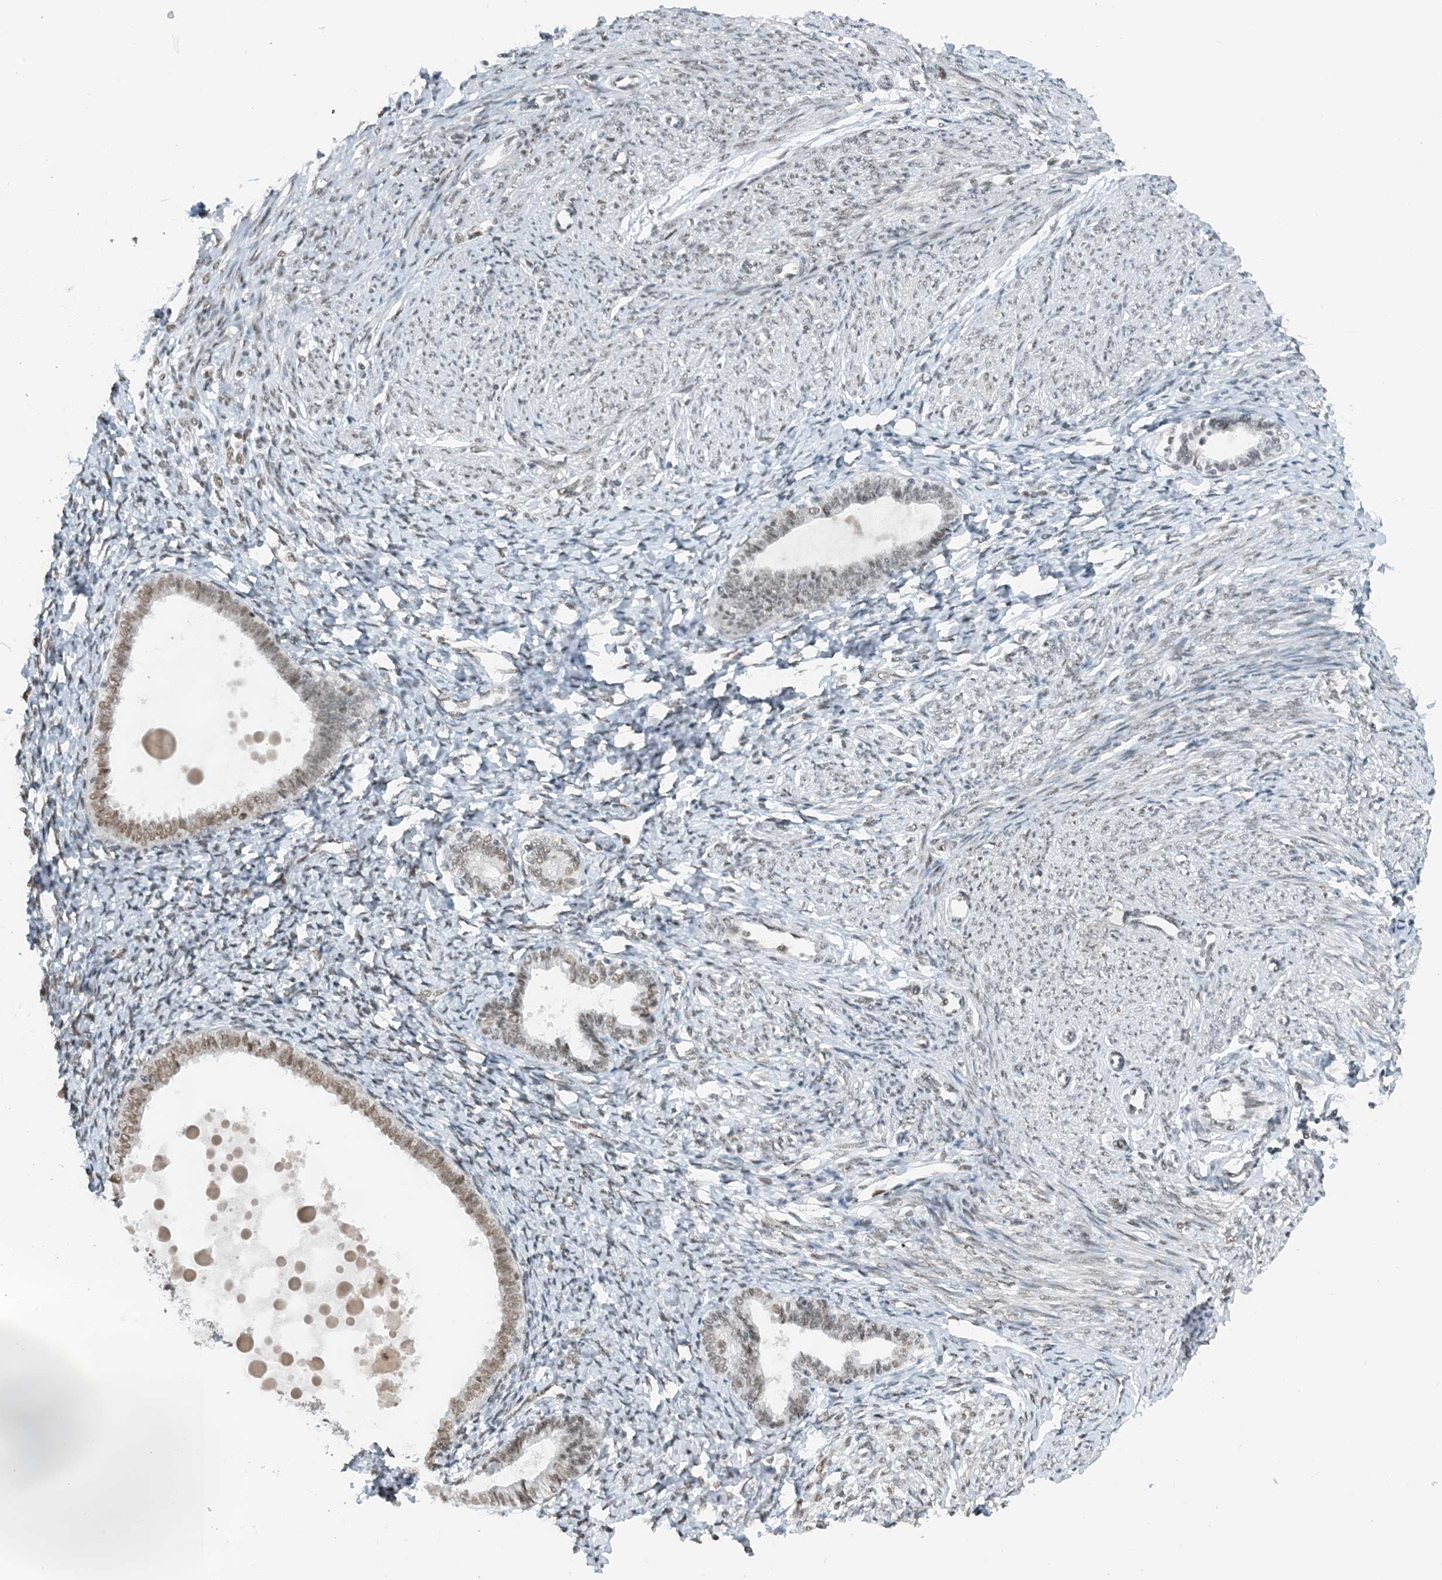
{"staining": {"intensity": "negative", "quantity": "none", "location": "none"}, "tissue": "endometrium", "cell_type": "Cells in endometrial stroma", "image_type": "normal", "snomed": [{"axis": "morphology", "description": "Normal tissue, NOS"}, {"axis": "topography", "description": "Endometrium"}], "caption": "DAB immunohistochemical staining of benign human endometrium demonstrates no significant expression in cells in endometrial stroma. (DAB (3,3'-diaminobenzidine) immunohistochemistry, high magnification).", "gene": "ZNF500", "patient": {"sex": "female", "age": 72}}